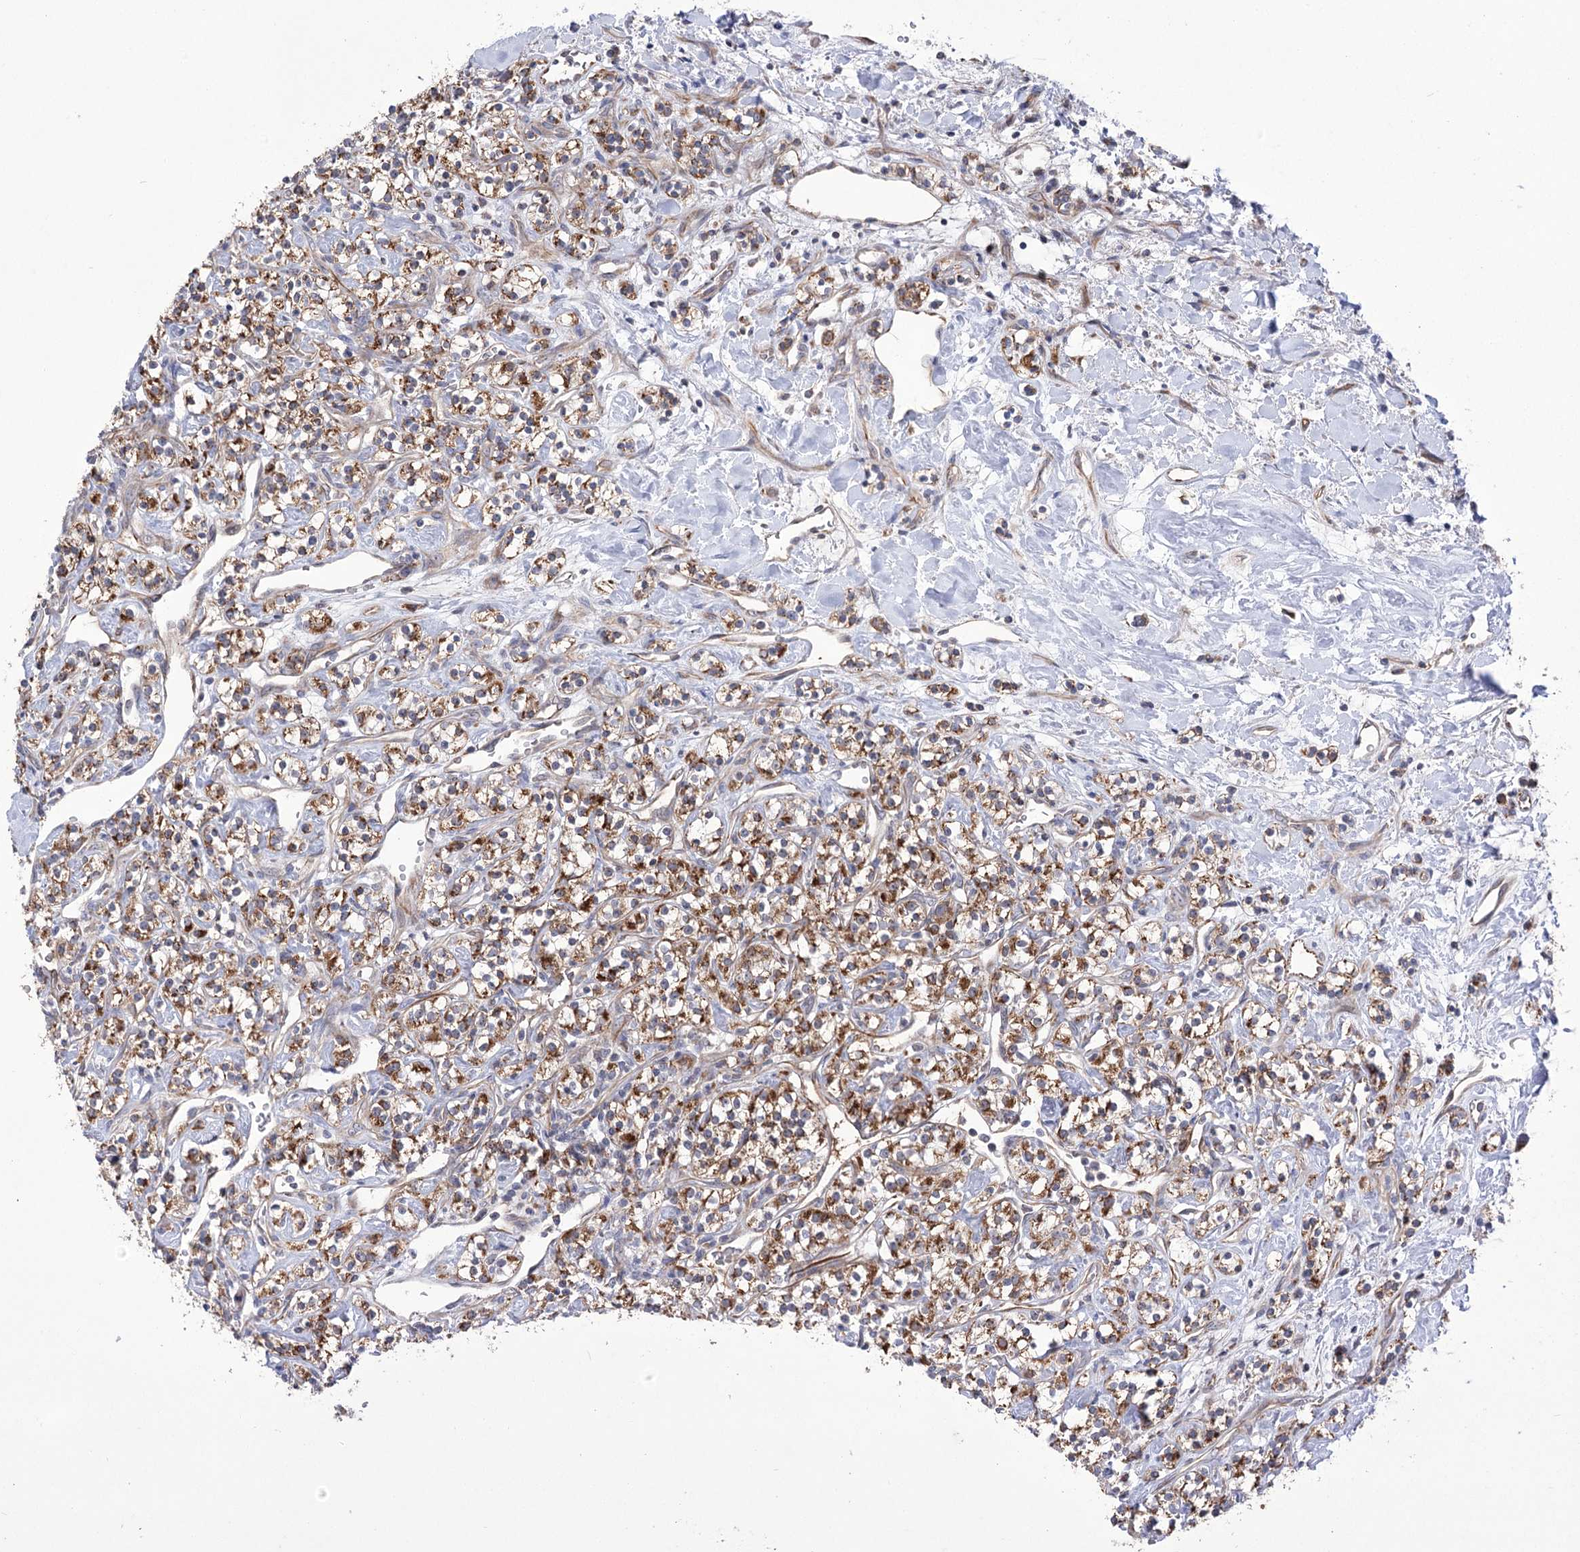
{"staining": {"intensity": "moderate", "quantity": ">75%", "location": "cytoplasmic/membranous"}, "tissue": "renal cancer", "cell_type": "Tumor cells", "image_type": "cancer", "snomed": [{"axis": "morphology", "description": "Adenocarcinoma, NOS"}, {"axis": "topography", "description": "Kidney"}], "caption": "A histopathology image showing moderate cytoplasmic/membranous positivity in about >75% of tumor cells in adenocarcinoma (renal), as visualized by brown immunohistochemical staining.", "gene": "ECHDC3", "patient": {"sex": "male", "age": 77}}